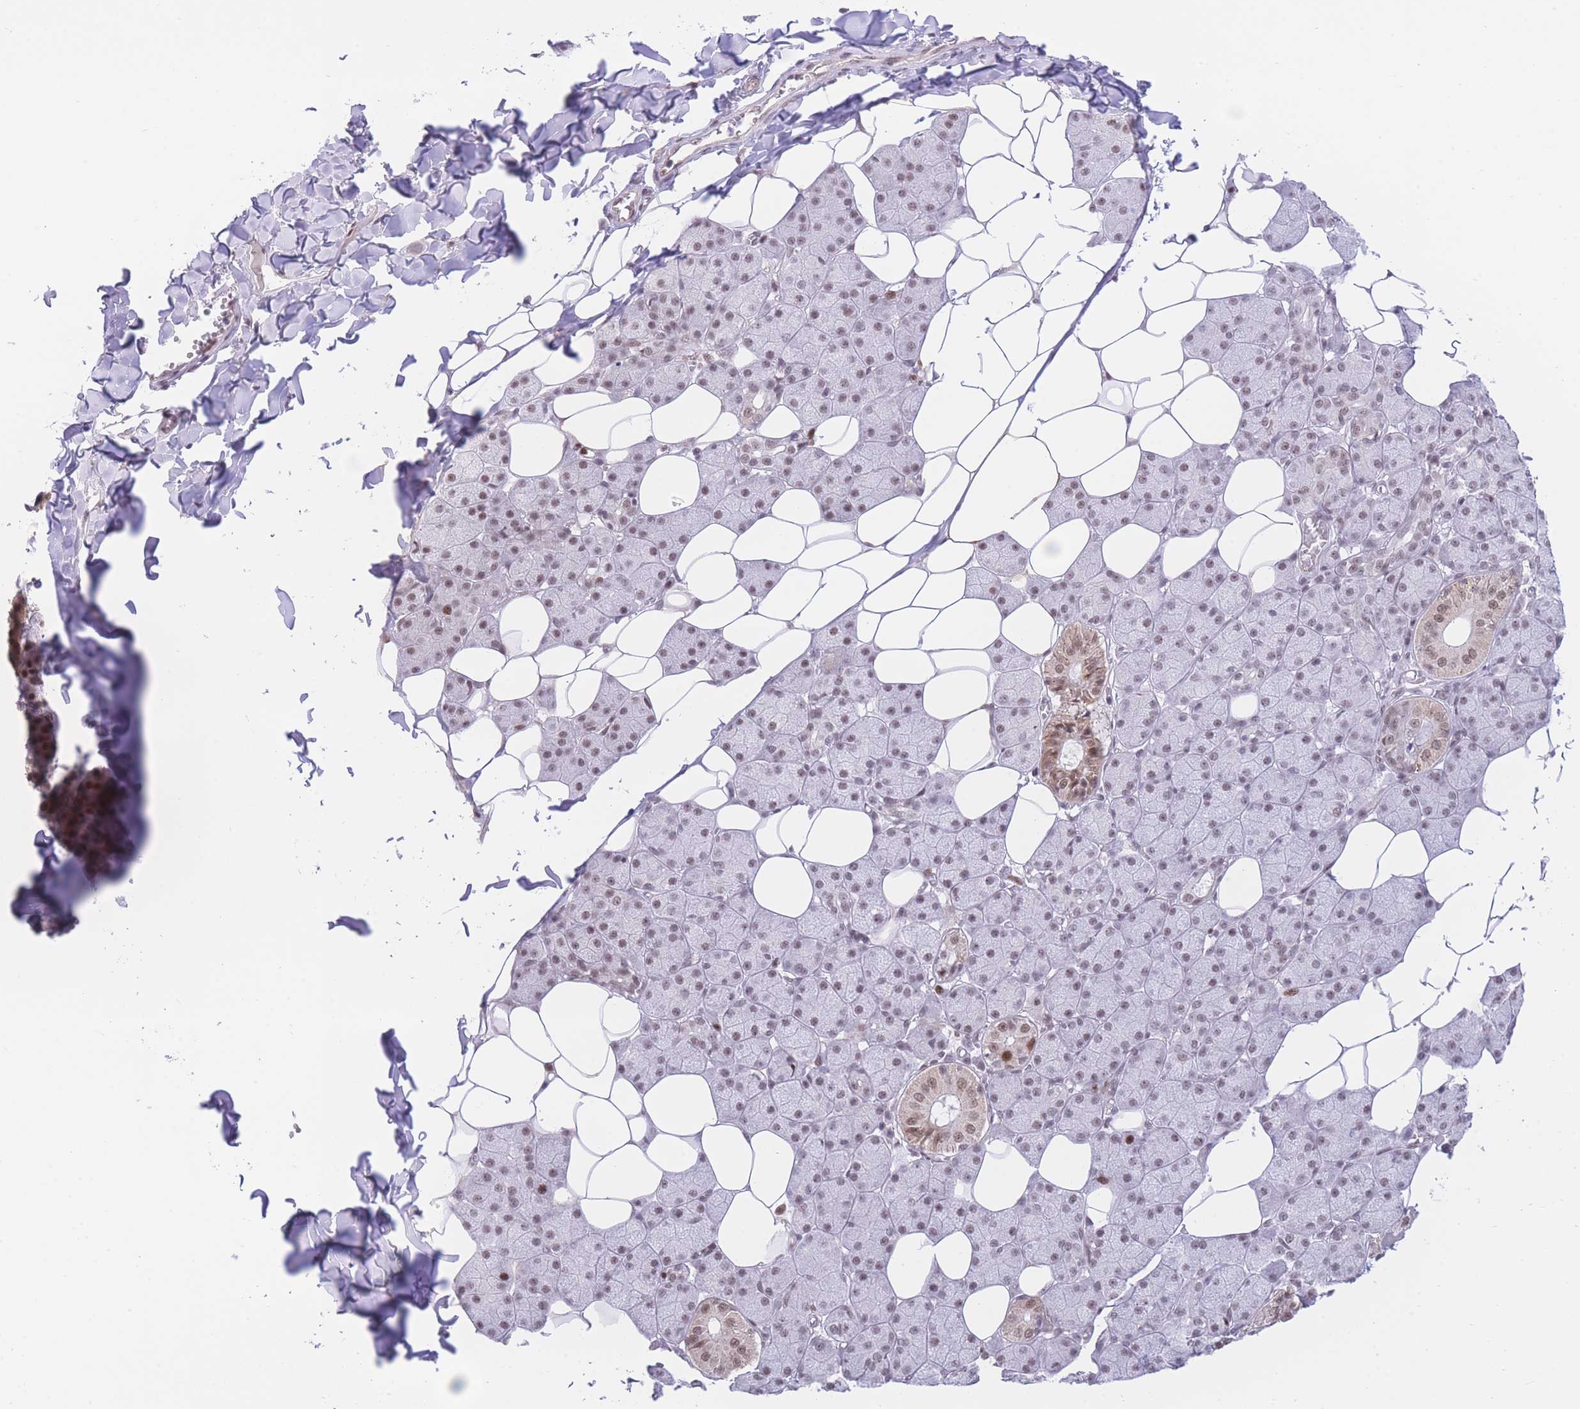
{"staining": {"intensity": "moderate", "quantity": "25%-75%", "location": "nuclear"}, "tissue": "salivary gland", "cell_type": "Glandular cells", "image_type": "normal", "snomed": [{"axis": "morphology", "description": "Normal tissue, NOS"}, {"axis": "topography", "description": "Salivary gland"}], "caption": "This micrograph displays immunohistochemistry staining of benign human salivary gland, with medium moderate nuclear staining in approximately 25%-75% of glandular cells.", "gene": "PCIF1", "patient": {"sex": "female", "age": 33}}